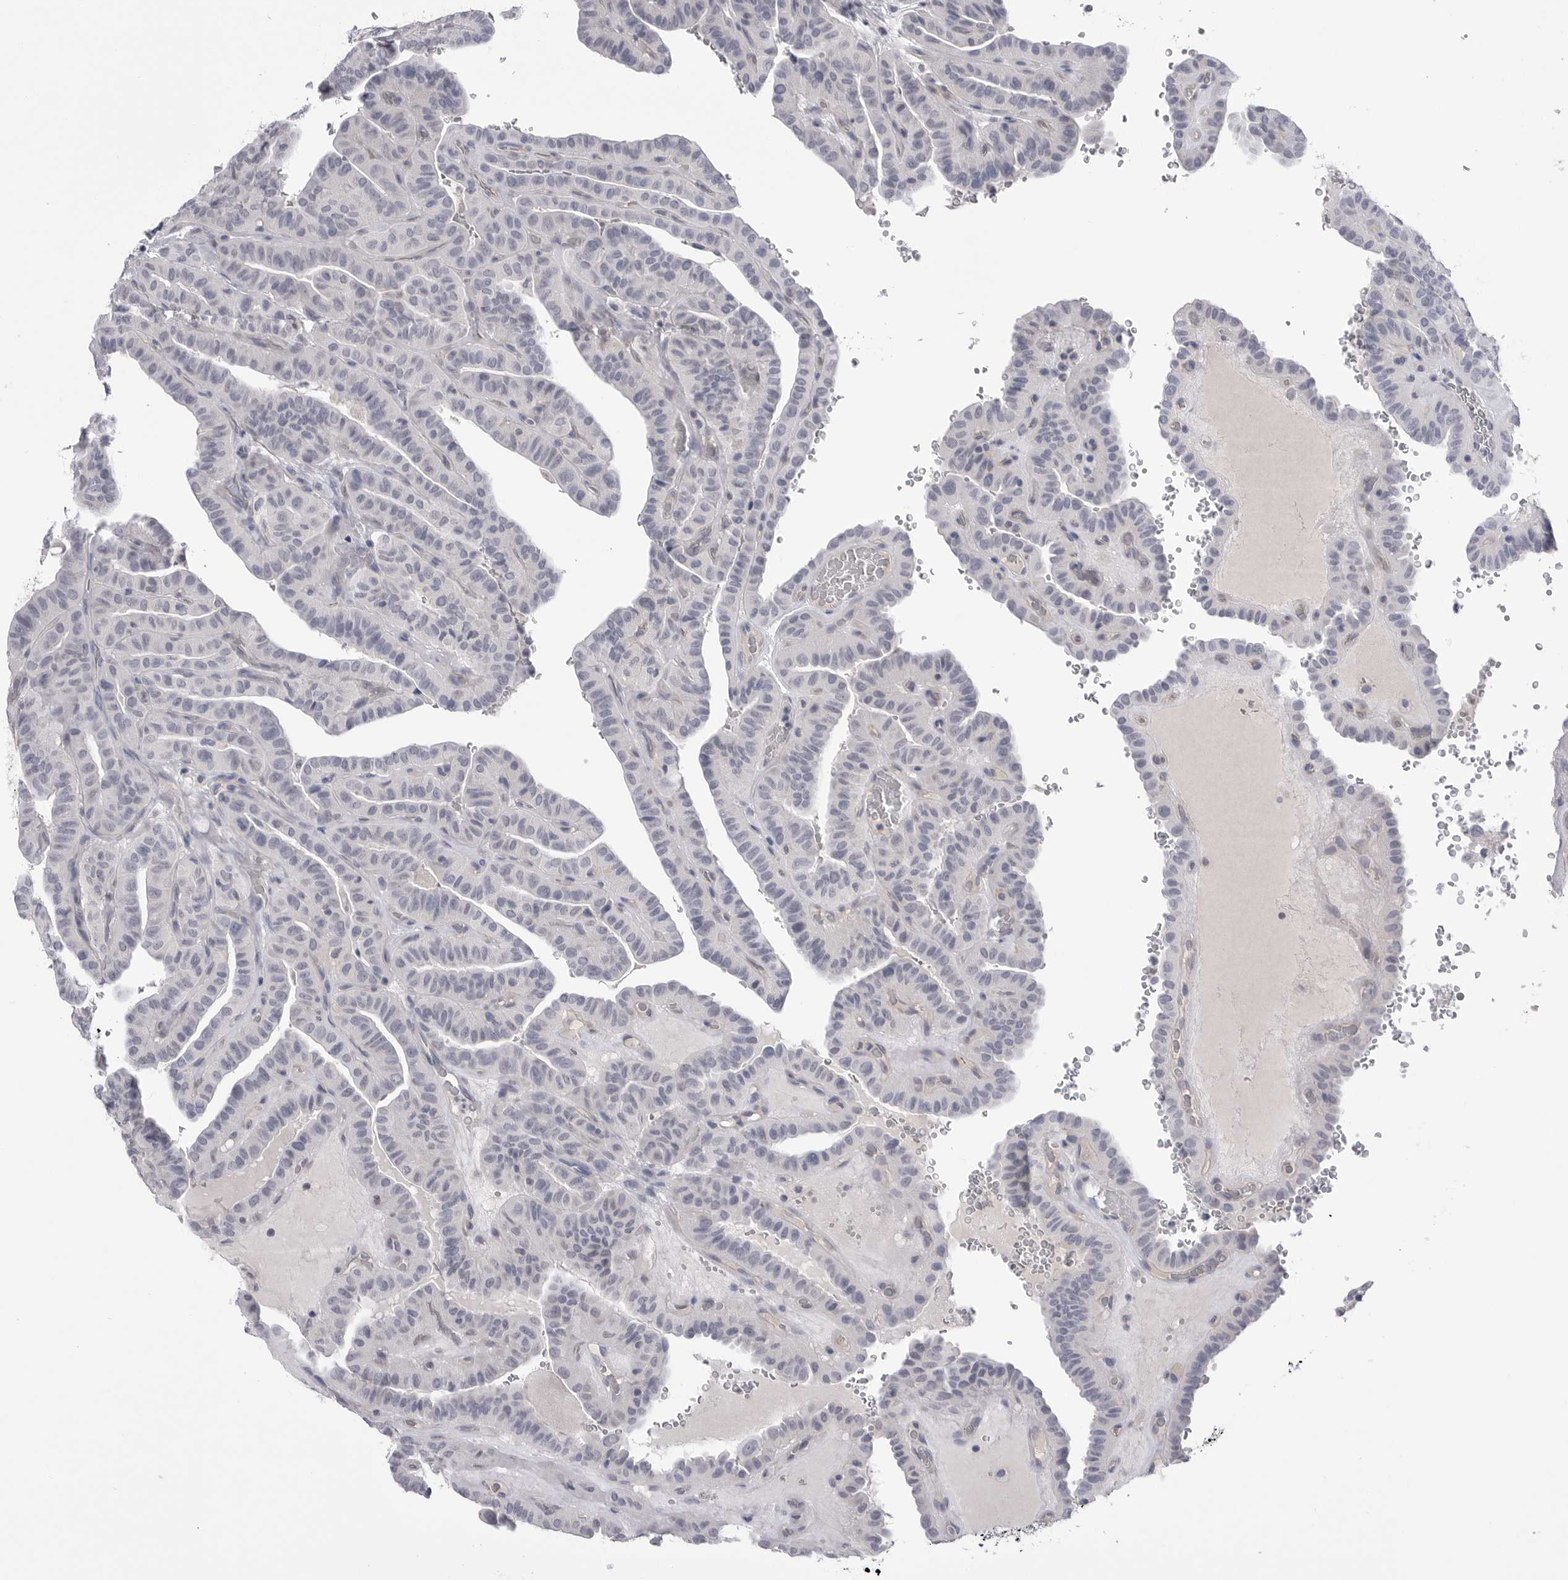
{"staining": {"intensity": "weak", "quantity": "<25%", "location": "nuclear"}, "tissue": "thyroid cancer", "cell_type": "Tumor cells", "image_type": "cancer", "snomed": [{"axis": "morphology", "description": "Papillary adenocarcinoma, NOS"}, {"axis": "topography", "description": "Thyroid gland"}], "caption": "The immunohistochemistry photomicrograph has no significant positivity in tumor cells of papillary adenocarcinoma (thyroid) tissue.", "gene": "DLGAP3", "patient": {"sex": "male", "age": 77}}